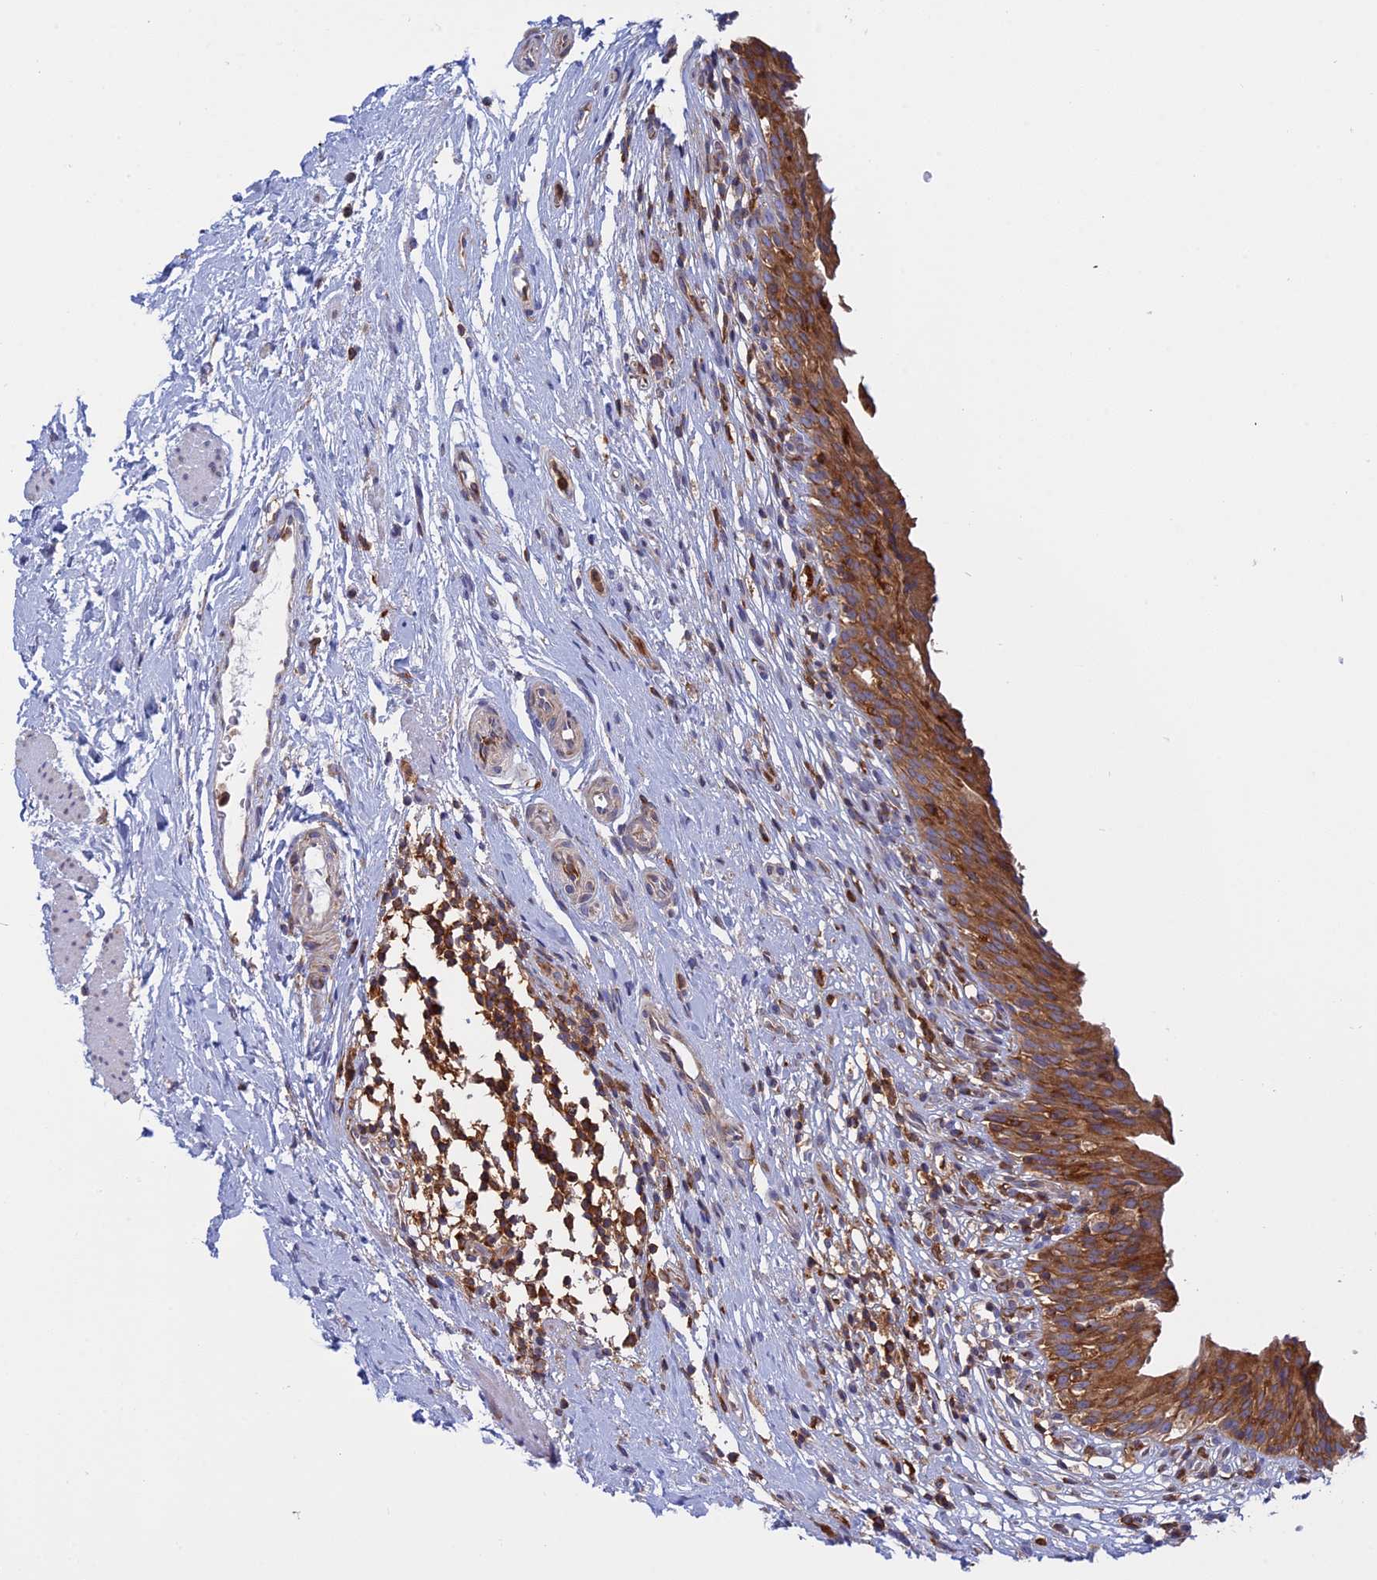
{"staining": {"intensity": "moderate", "quantity": ">75%", "location": "cytoplasmic/membranous"}, "tissue": "urinary bladder", "cell_type": "Urothelial cells", "image_type": "normal", "snomed": [{"axis": "morphology", "description": "Normal tissue, NOS"}, {"axis": "morphology", "description": "Inflammation, NOS"}, {"axis": "topography", "description": "Urinary bladder"}], "caption": "DAB (3,3'-diaminobenzidine) immunohistochemical staining of normal urinary bladder shows moderate cytoplasmic/membranous protein staining in about >75% of urothelial cells. (DAB (3,3'-diaminobenzidine) IHC, brown staining for protein, blue staining for nuclei).", "gene": "GMIP", "patient": {"sex": "male", "age": 63}}